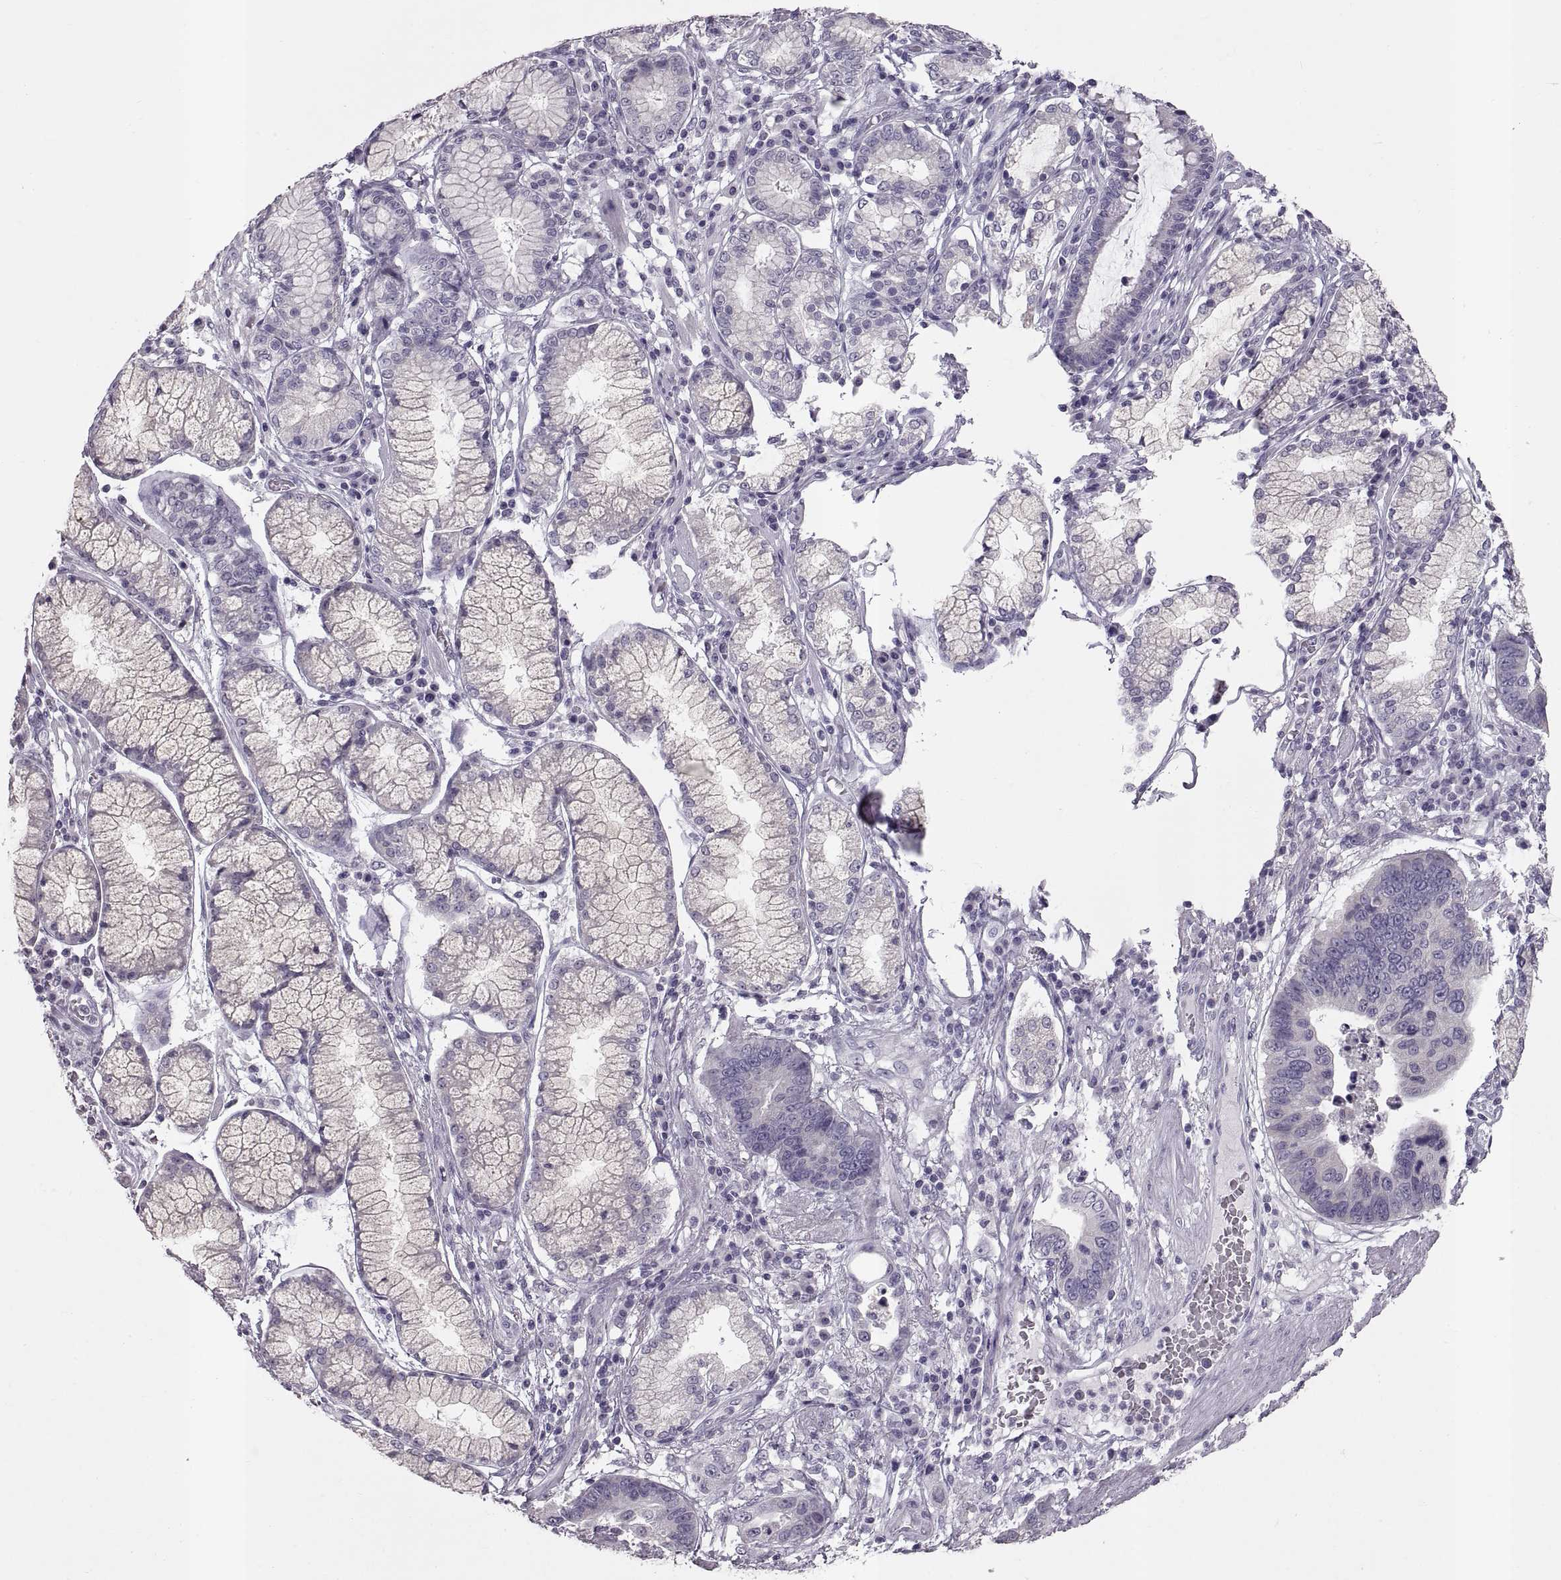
{"staining": {"intensity": "negative", "quantity": "none", "location": "none"}, "tissue": "stomach cancer", "cell_type": "Tumor cells", "image_type": "cancer", "snomed": [{"axis": "morphology", "description": "Adenocarcinoma, NOS"}, {"axis": "topography", "description": "Stomach"}], "caption": "Immunohistochemical staining of human stomach cancer reveals no significant positivity in tumor cells.", "gene": "WBP2NL", "patient": {"sex": "male", "age": 84}}